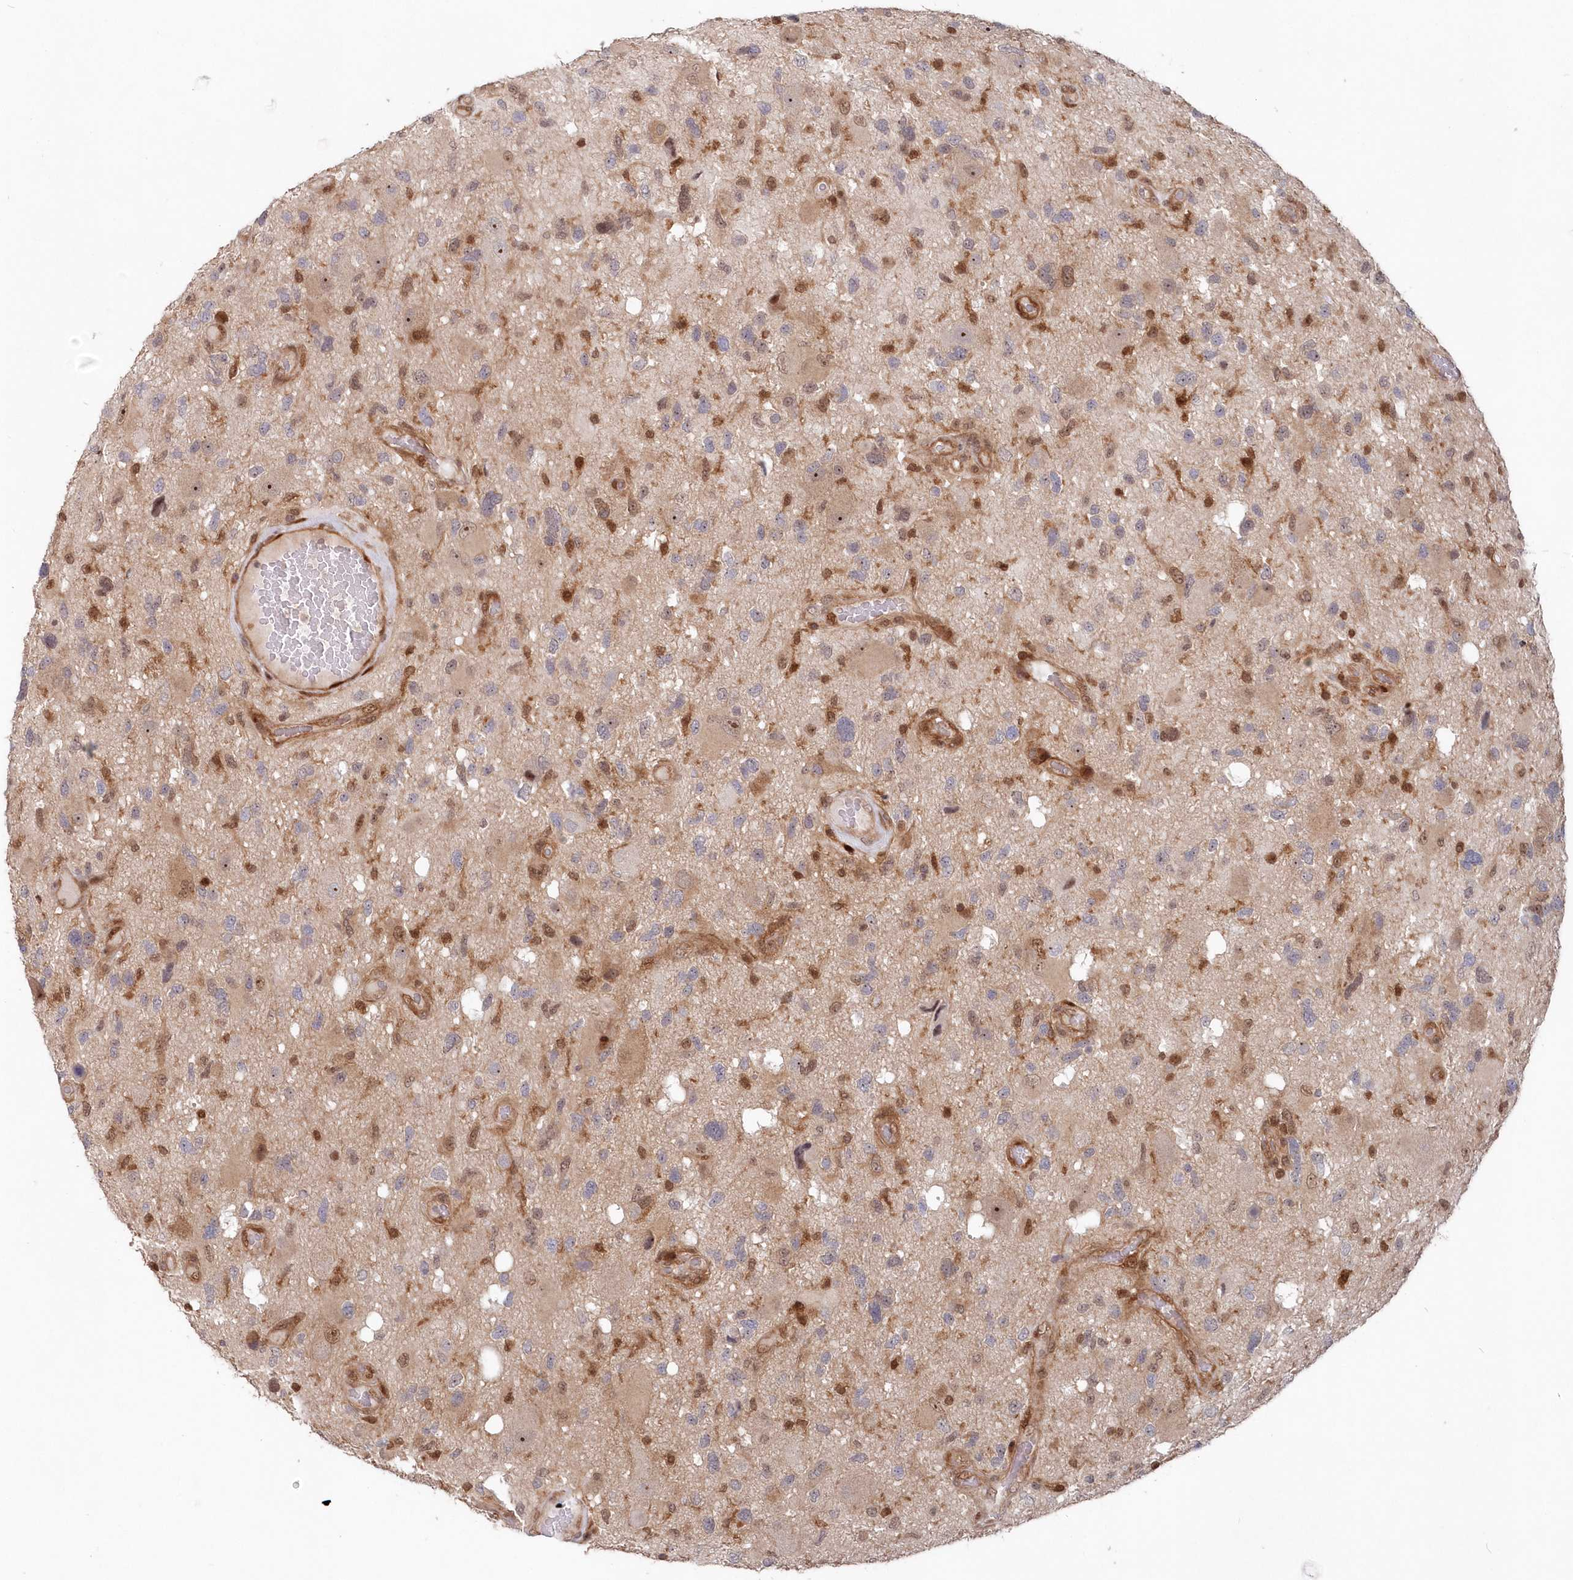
{"staining": {"intensity": "negative", "quantity": "none", "location": "none"}, "tissue": "glioma", "cell_type": "Tumor cells", "image_type": "cancer", "snomed": [{"axis": "morphology", "description": "Glioma, malignant, High grade"}, {"axis": "topography", "description": "Brain"}], "caption": "Immunohistochemistry (IHC) of malignant glioma (high-grade) shows no positivity in tumor cells.", "gene": "ABHD14B", "patient": {"sex": "male", "age": 33}}